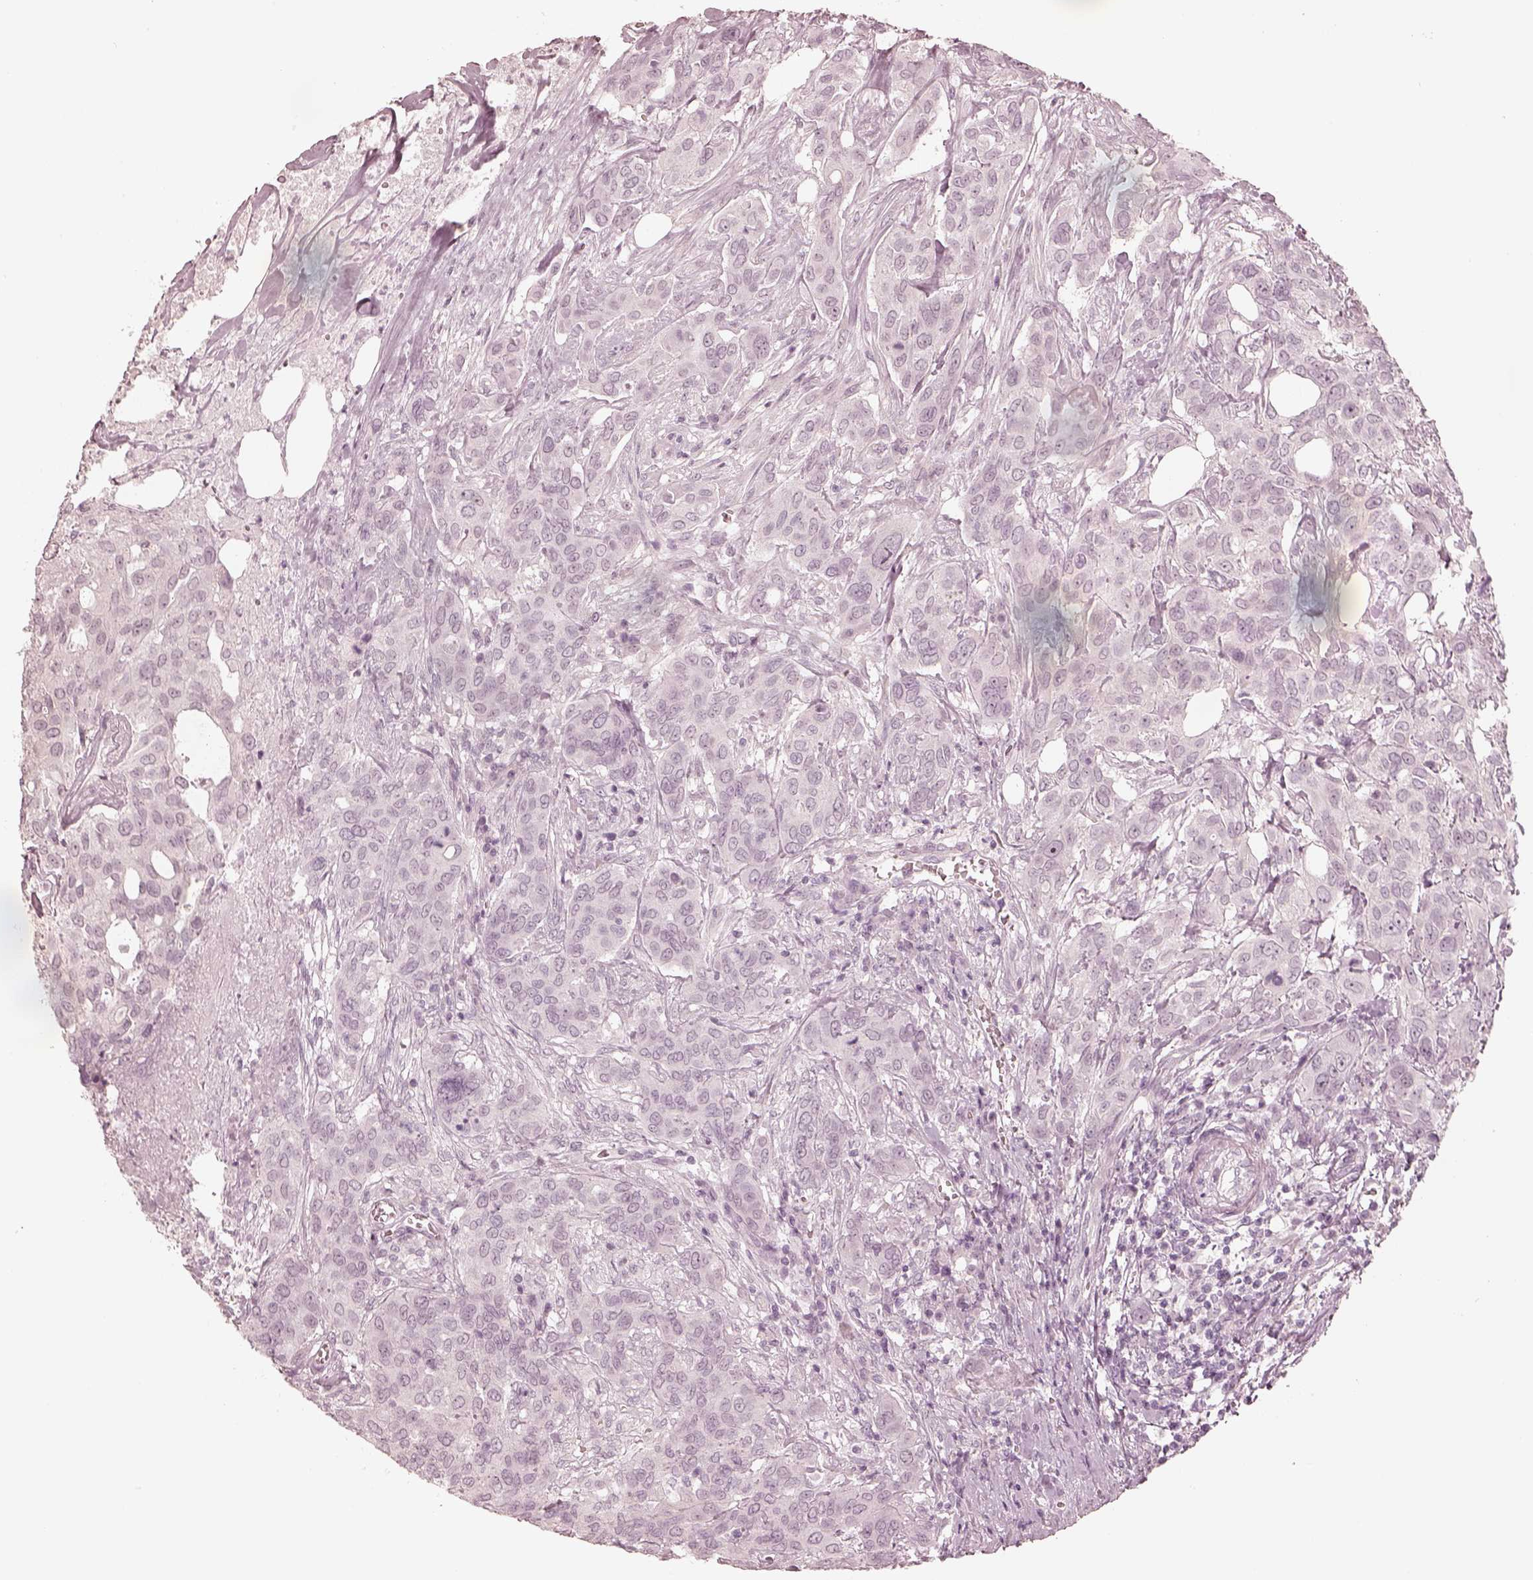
{"staining": {"intensity": "negative", "quantity": "none", "location": "none"}, "tissue": "urothelial cancer", "cell_type": "Tumor cells", "image_type": "cancer", "snomed": [{"axis": "morphology", "description": "Urothelial carcinoma, NOS"}, {"axis": "morphology", "description": "Urothelial carcinoma, High grade"}, {"axis": "topography", "description": "Urinary bladder"}], "caption": "Immunohistochemistry (IHC) of transitional cell carcinoma shows no positivity in tumor cells.", "gene": "CALR3", "patient": {"sex": "male", "age": 63}}